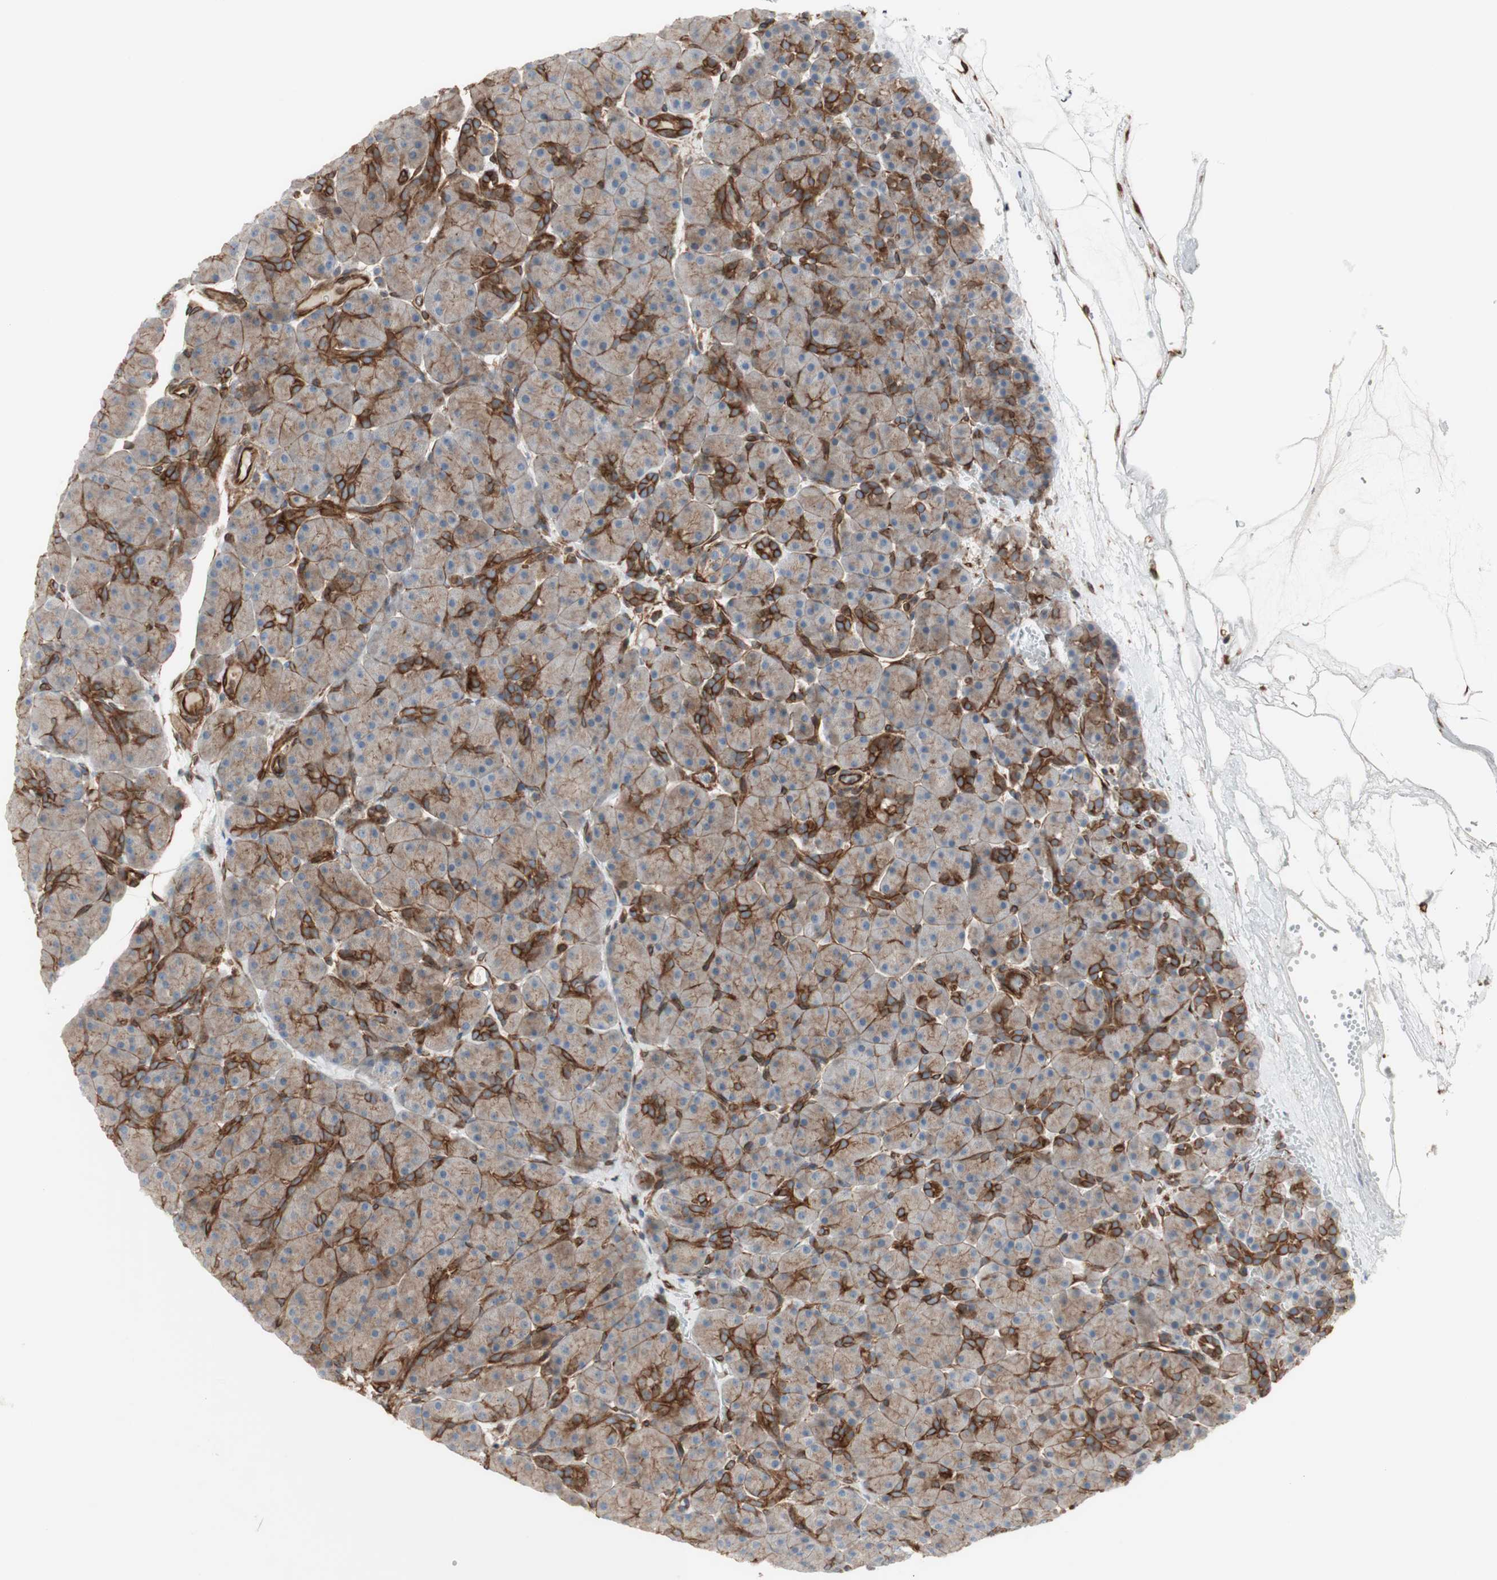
{"staining": {"intensity": "moderate", "quantity": ">75%", "location": "cytoplasmic/membranous"}, "tissue": "pancreas", "cell_type": "Exocrine glandular cells", "image_type": "normal", "snomed": [{"axis": "morphology", "description": "Normal tissue, NOS"}, {"axis": "topography", "description": "Pancreas"}], "caption": "The photomicrograph reveals staining of benign pancreas, revealing moderate cytoplasmic/membranous protein expression (brown color) within exocrine glandular cells. The protein is shown in brown color, while the nuclei are stained blue.", "gene": "TCTA", "patient": {"sex": "male", "age": 66}}